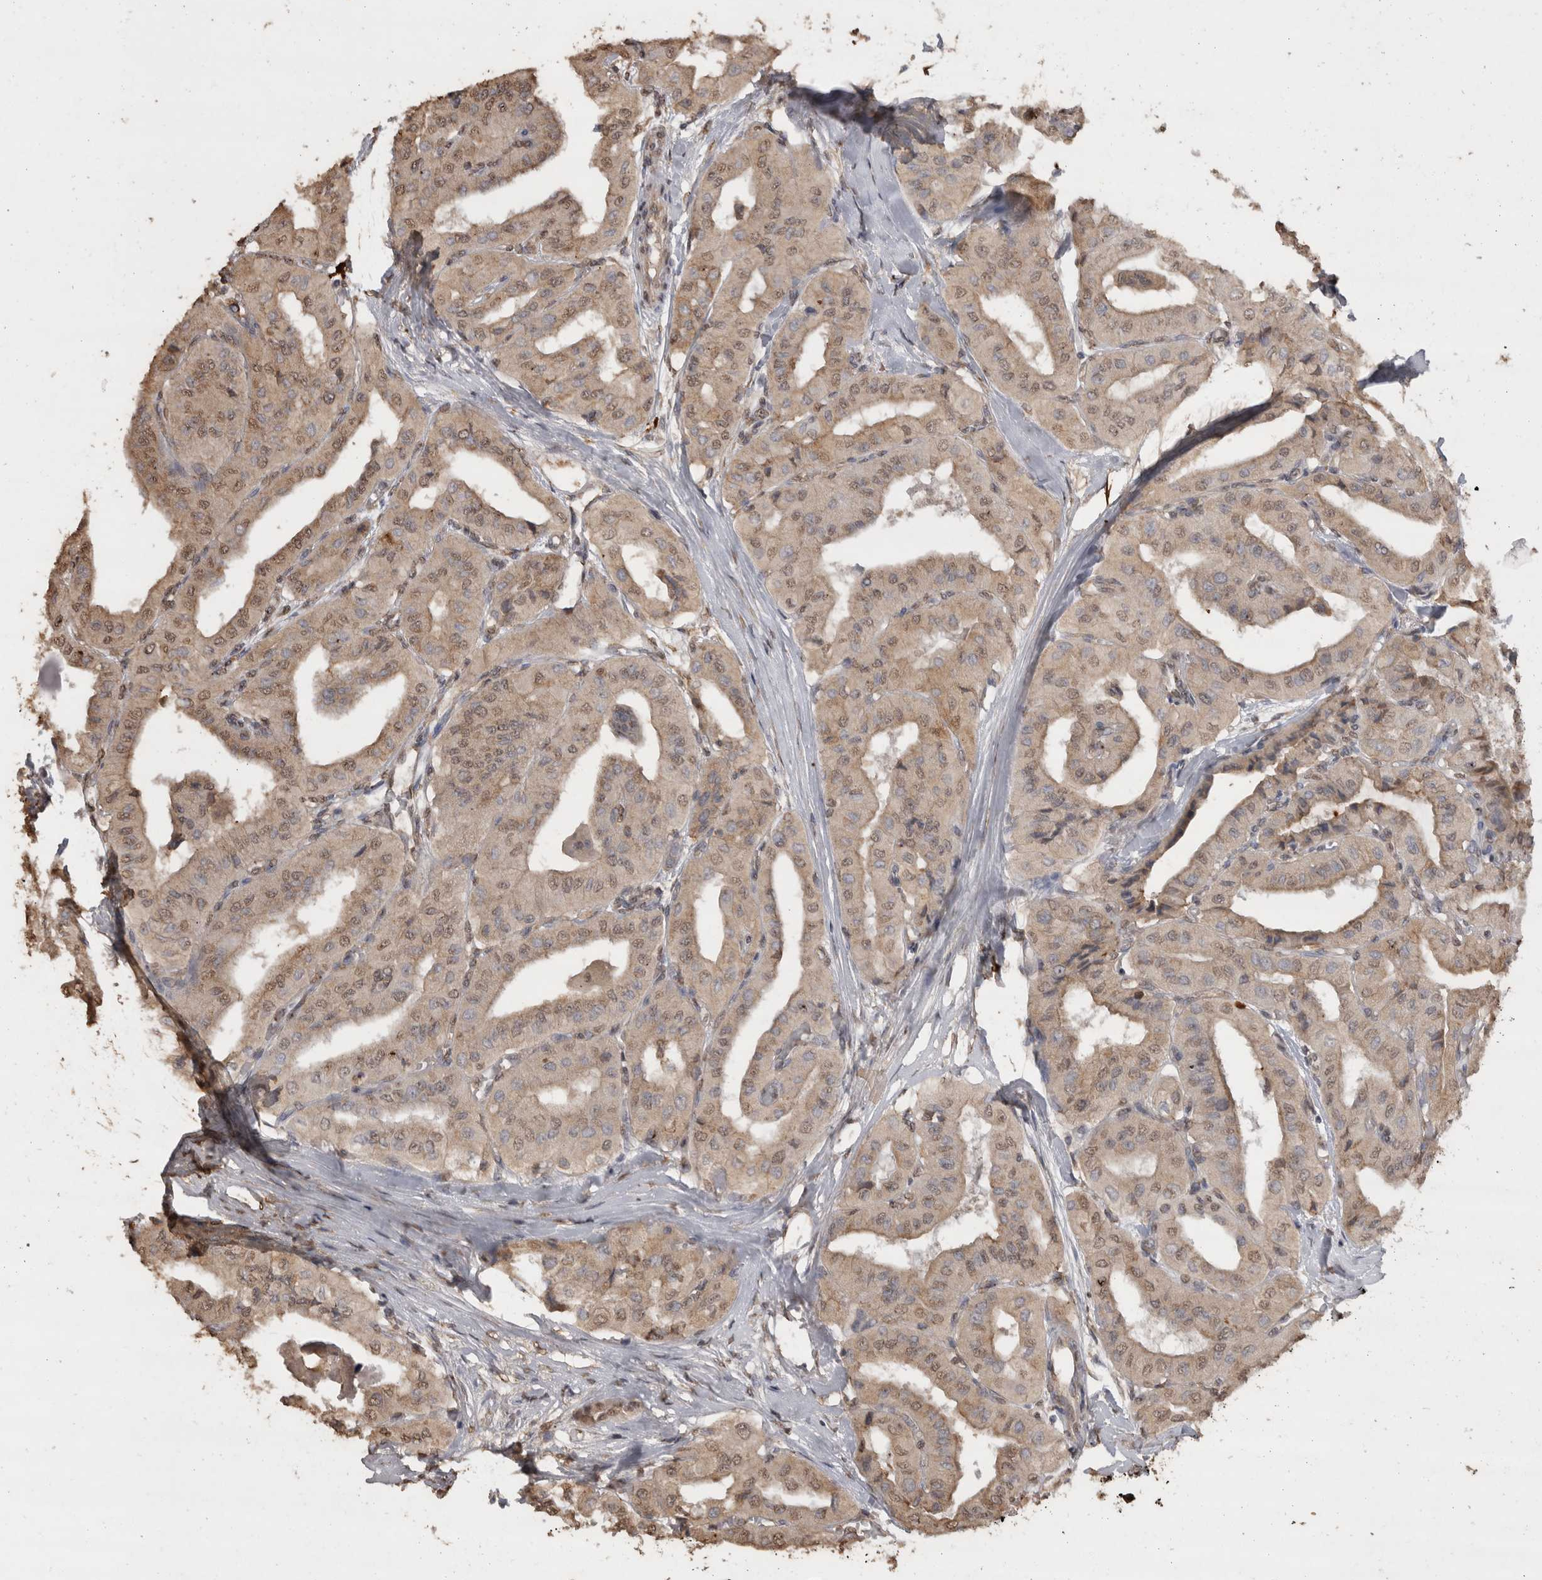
{"staining": {"intensity": "weak", "quantity": ">75%", "location": "cytoplasmic/membranous,nuclear"}, "tissue": "thyroid cancer", "cell_type": "Tumor cells", "image_type": "cancer", "snomed": [{"axis": "morphology", "description": "Papillary adenocarcinoma, NOS"}, {"axis": "topography", "description": "Thyroid gland"}], "caption": "Protein staining of thyroid cancer tissue shows weak cytoplasmic/membranous and nuclear staining in about >75% of tumor cells.", "gene": "CRELD2", "patient": {"sex": "female", "age": 59}}